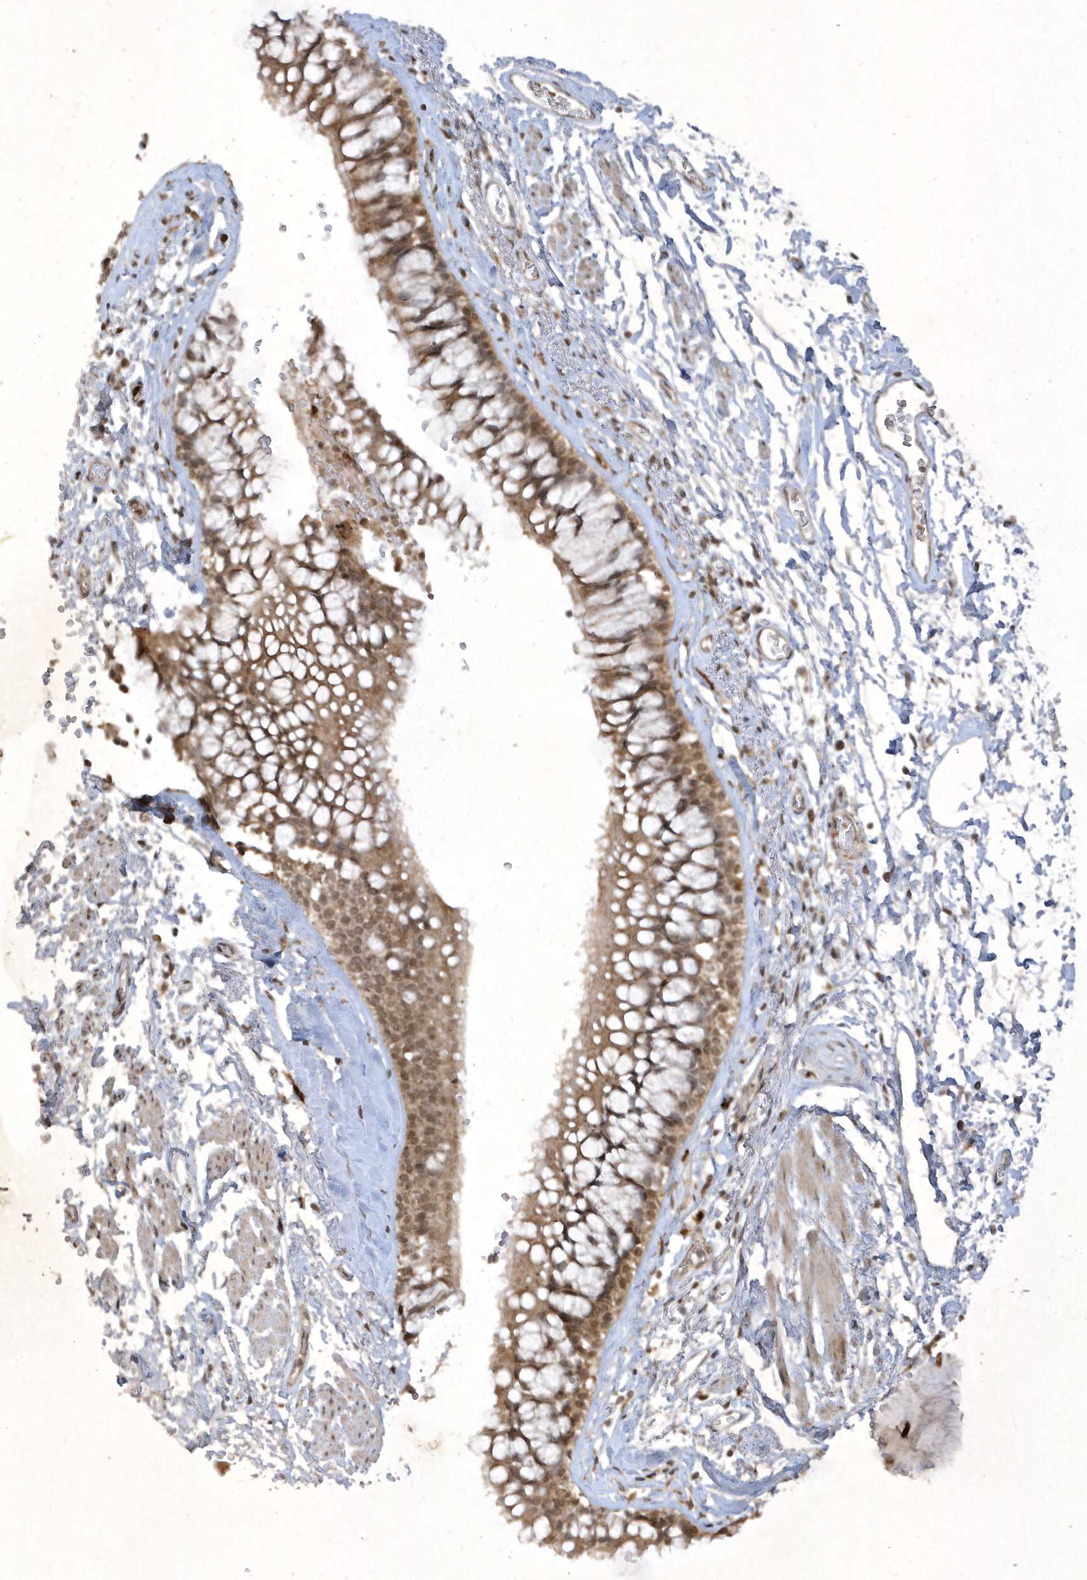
{"staining": {"intensity": "weak", "quantity": ">75%", "location": "cytoplasmic/membranous,nuclear"}, "tissue": "bronchus", "cell_type": "Respiratory epithelial cells", "image_type": "normal", "snomed": [{"axis": "morphology", "description": "Normal tissue, NOS"}, {"axis": "morphology", "description": "Inflammation, NOS"}, {"axis": "topography", "description": "Cartilage tissue"}, {"axis": "topography", "description": "Bronchus"}, {"axis": "topography", "description": "Lung"}], "caption": "Protein expression by immunohistochemistry (IHC) displays weak cytoplasmic/membranous,nuclear staining in approximately >75% of respiratory epithelial cells in unremarkable bronchus.", "gene": "ZNF213", "patient": {"sex": "female", "age": 64}}